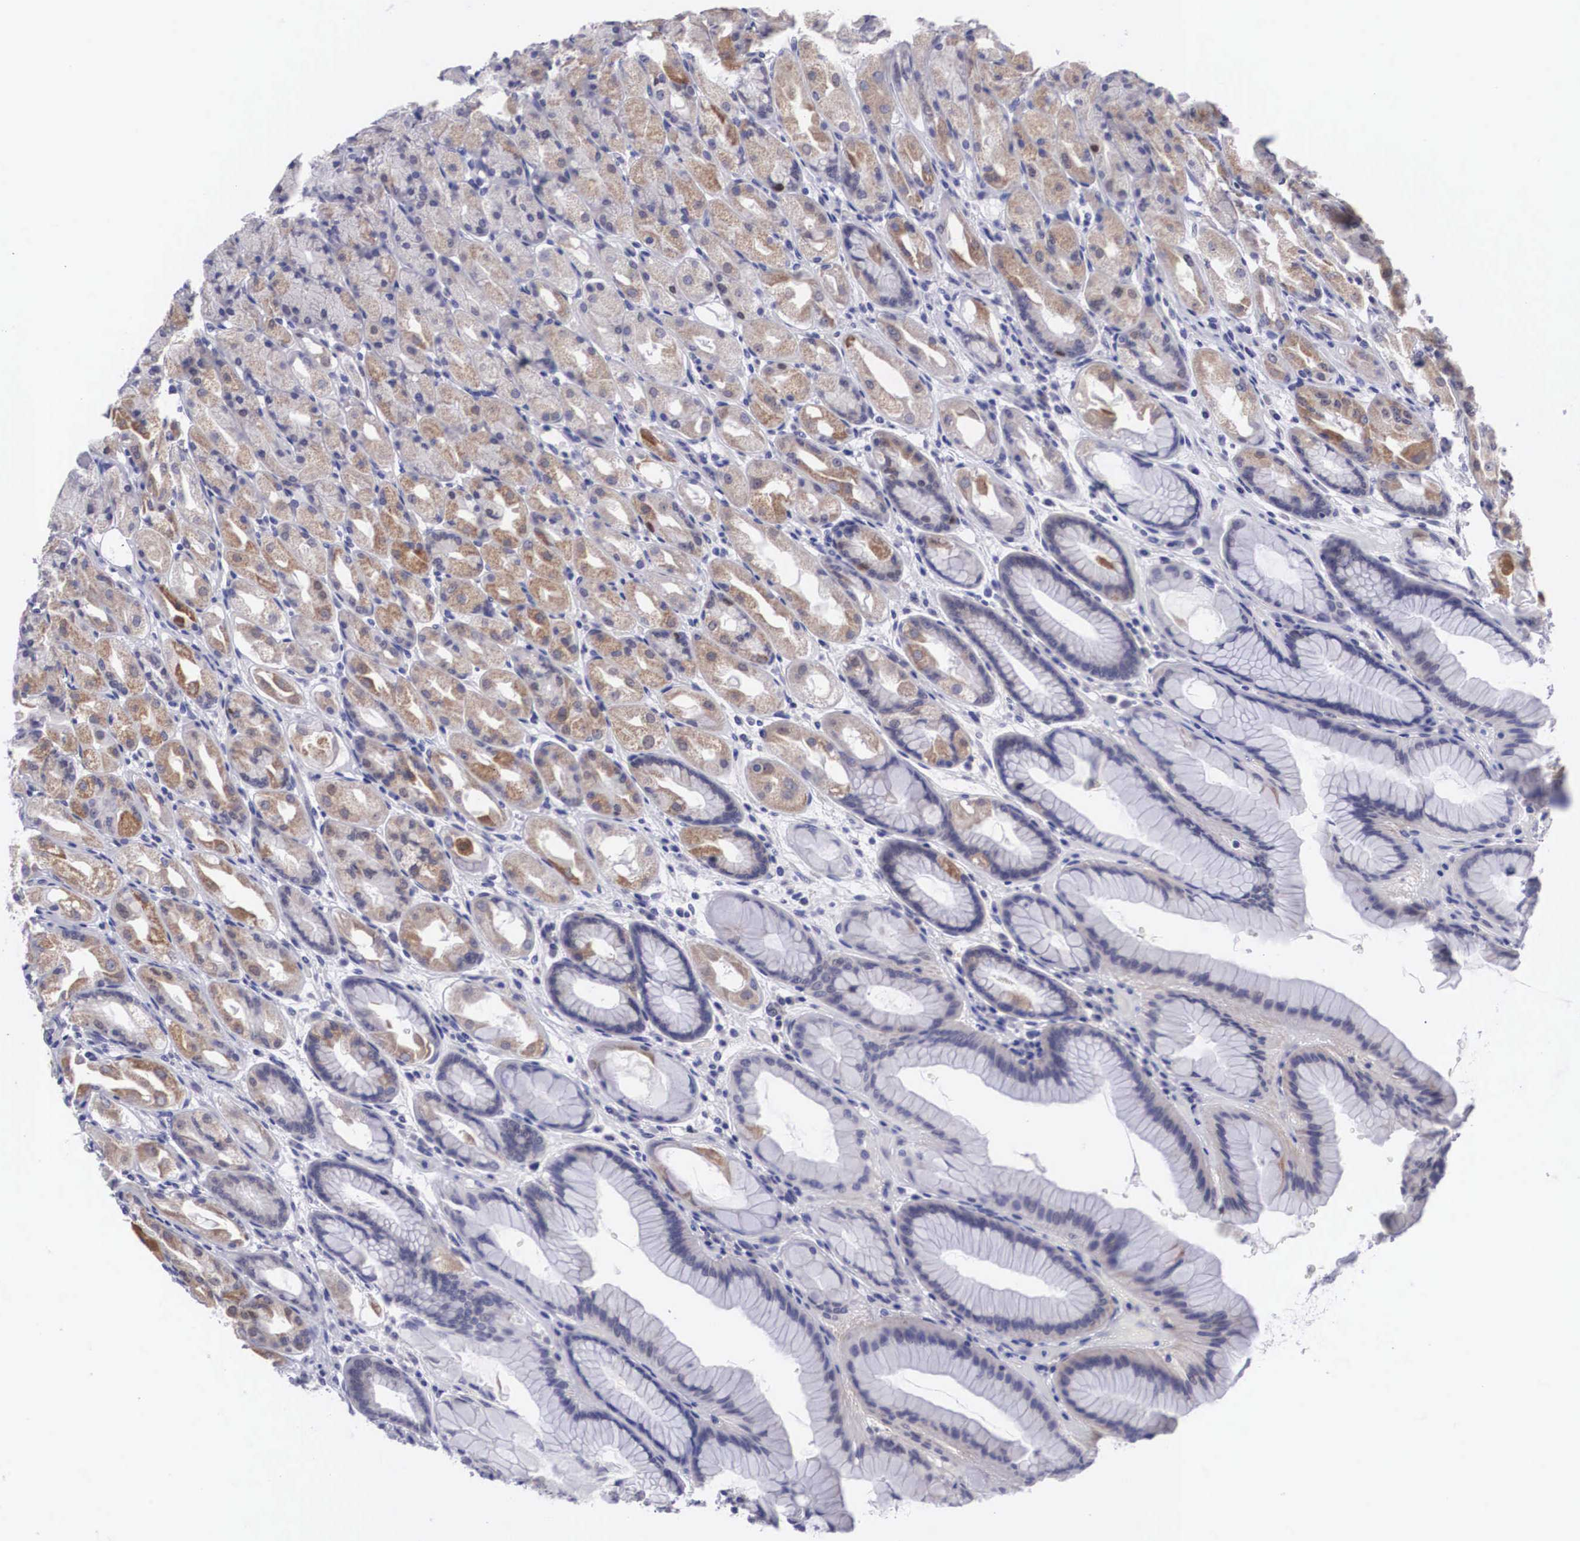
{"staining": {"intensity": "moderate", "quantity": "<25%", "location": "cytoplasmic/membranous,nuclear"}, "tissue": "stomach", "cell_type": "Glandular cells", "image_type": "normal", "snomed": [{"axis": "morphology", "description": "Normal tissue, NOS"}, {"axis": "topography", "description": "Stomach, upper"}], "caption": "DAB immunohistochemical staining of benign stomach shows moderate cytoplasmic/membranous,nuclear protein expression in approximately <25% of glandular cells. (IHC, brightfield microscopy, high magnification).", "gene": "SOX11", "patient": {"sex": "female", "age": 75}}